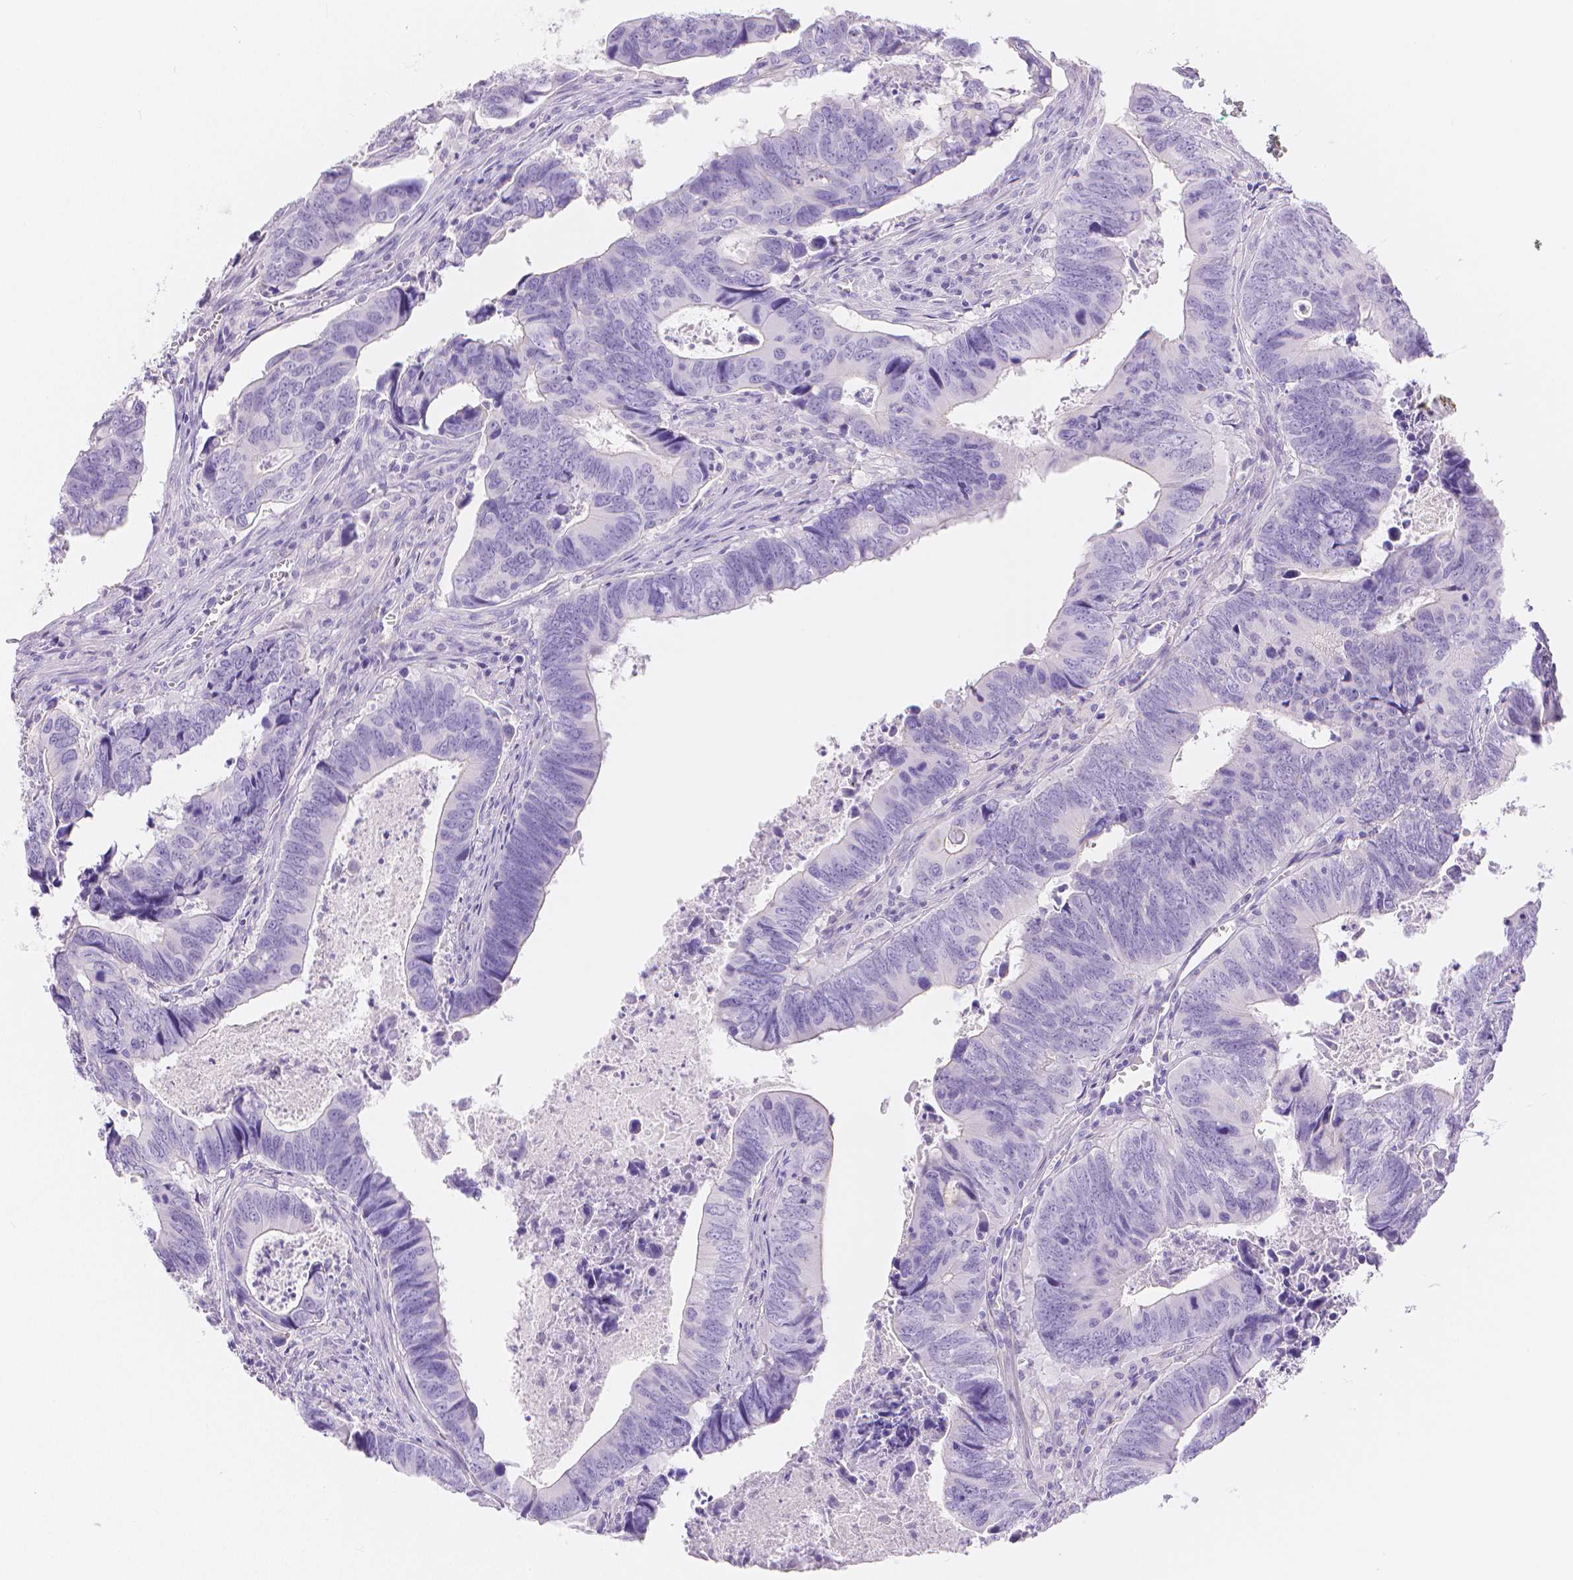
{"staining": {"intensity": "negative", "quantity": "none", "location": "none"}, "tissue": "colorectal cancer", "cell_type": "Tumor cells", "image_type": "cancer", "snomed": [{"axis": "morphology", "description": "Adenocarcinoma, NOS"}, {"axis": "topography", "description": "Colon"}], "caption": "Human colorectal cancer stained for a protein using immunohistochemistry displays no staining in tumor cells.", "gene": "SLC27A5", "patient": {"sex": "female", "age": 82}}